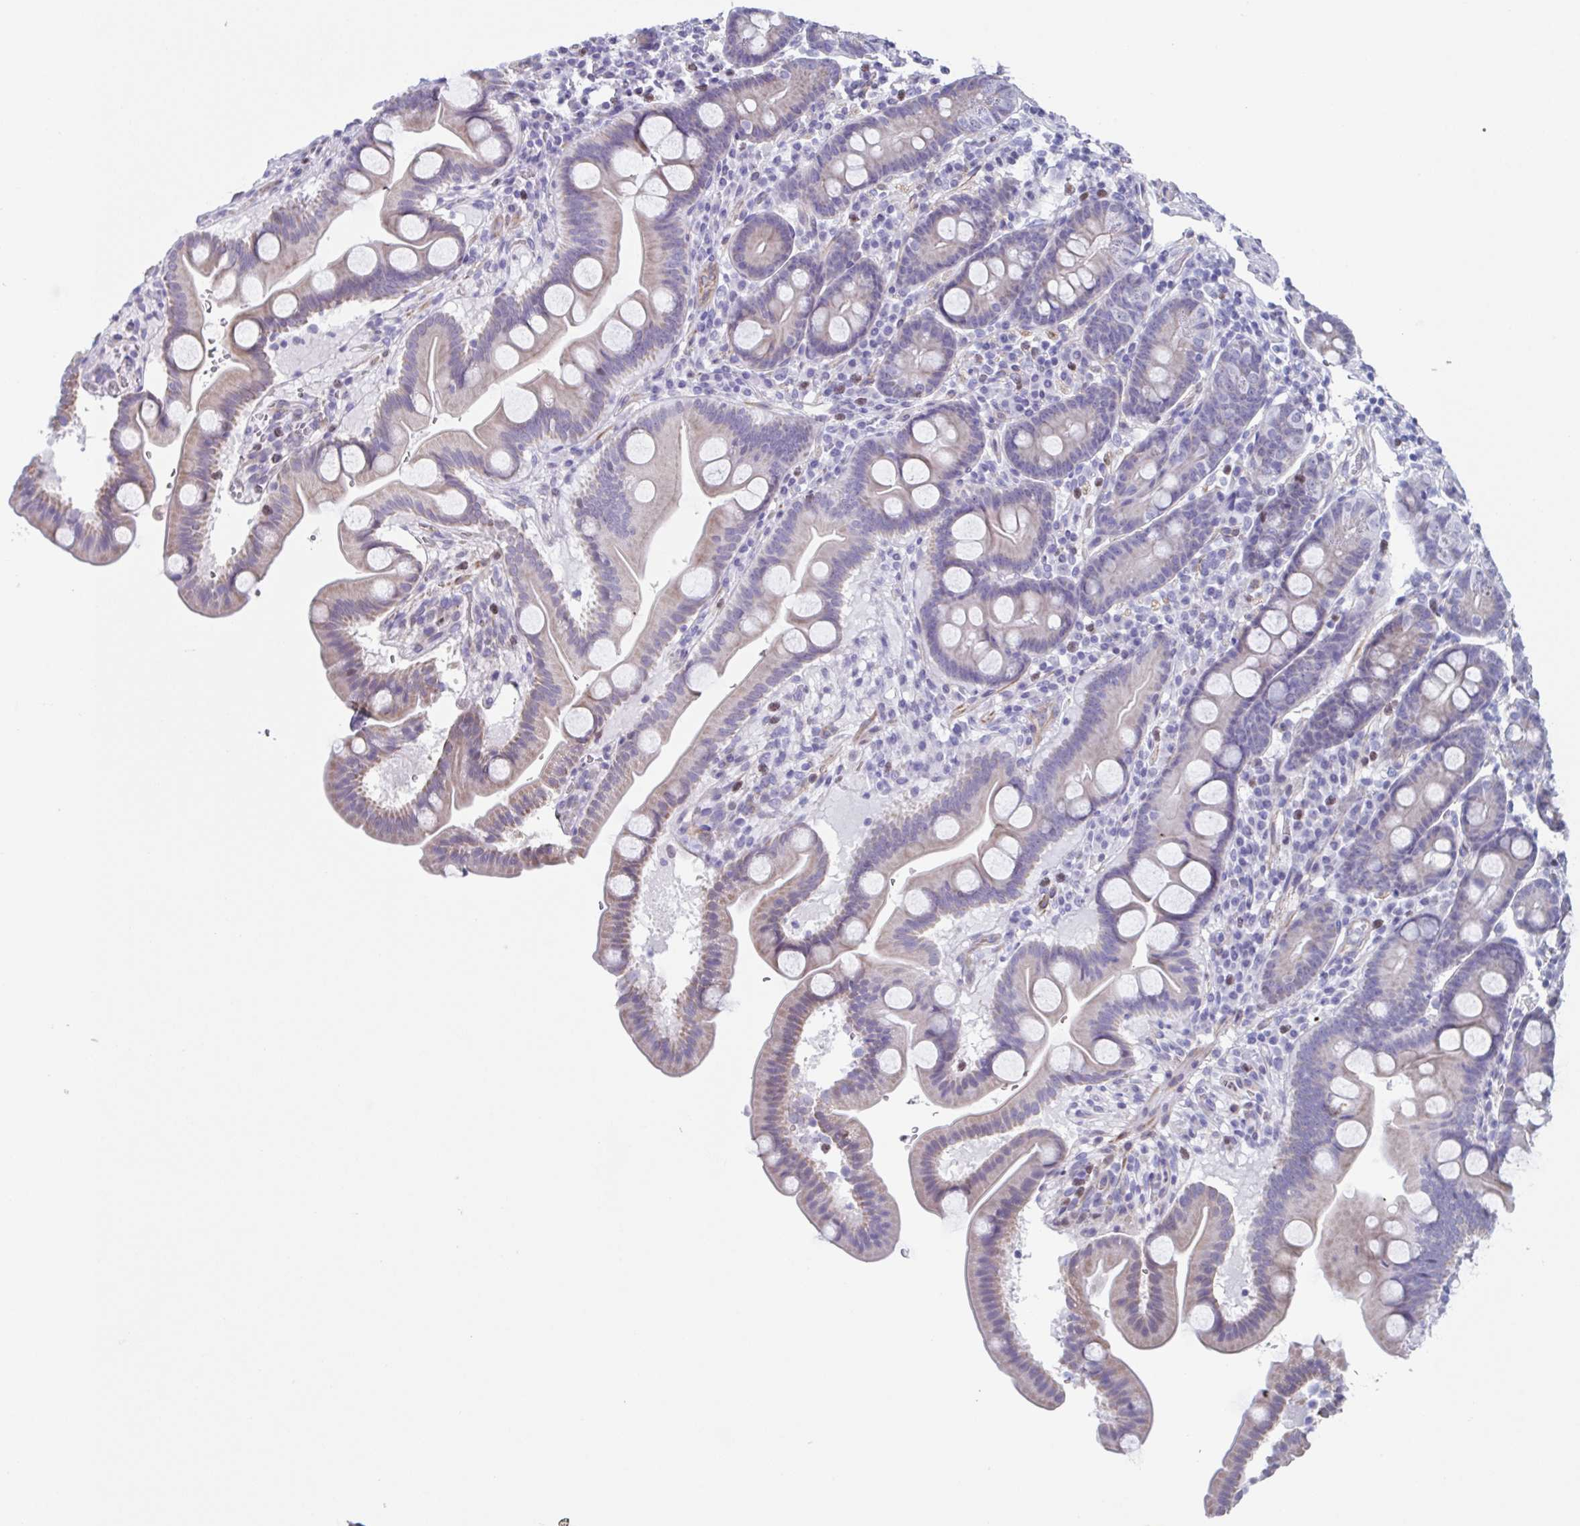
{"staining": {"intensity": "weak", "quantity": "<25%", "location": "cytoplasmic/membranous"}, "tissue": "duodenum", "cell_type": "Glandular cells", "image_type": "normal", "snomed": [{"axis": "morphology", "description": "Normal tissue, NOS"}, {"axis": "topography", "description": "Duodenum"}], "caption": "Duodenum stained for a protein using IHC demonstrates no staining glandular cells.", "gene": "PBOV1", "patient": {"sex": "male", "age": 59}}